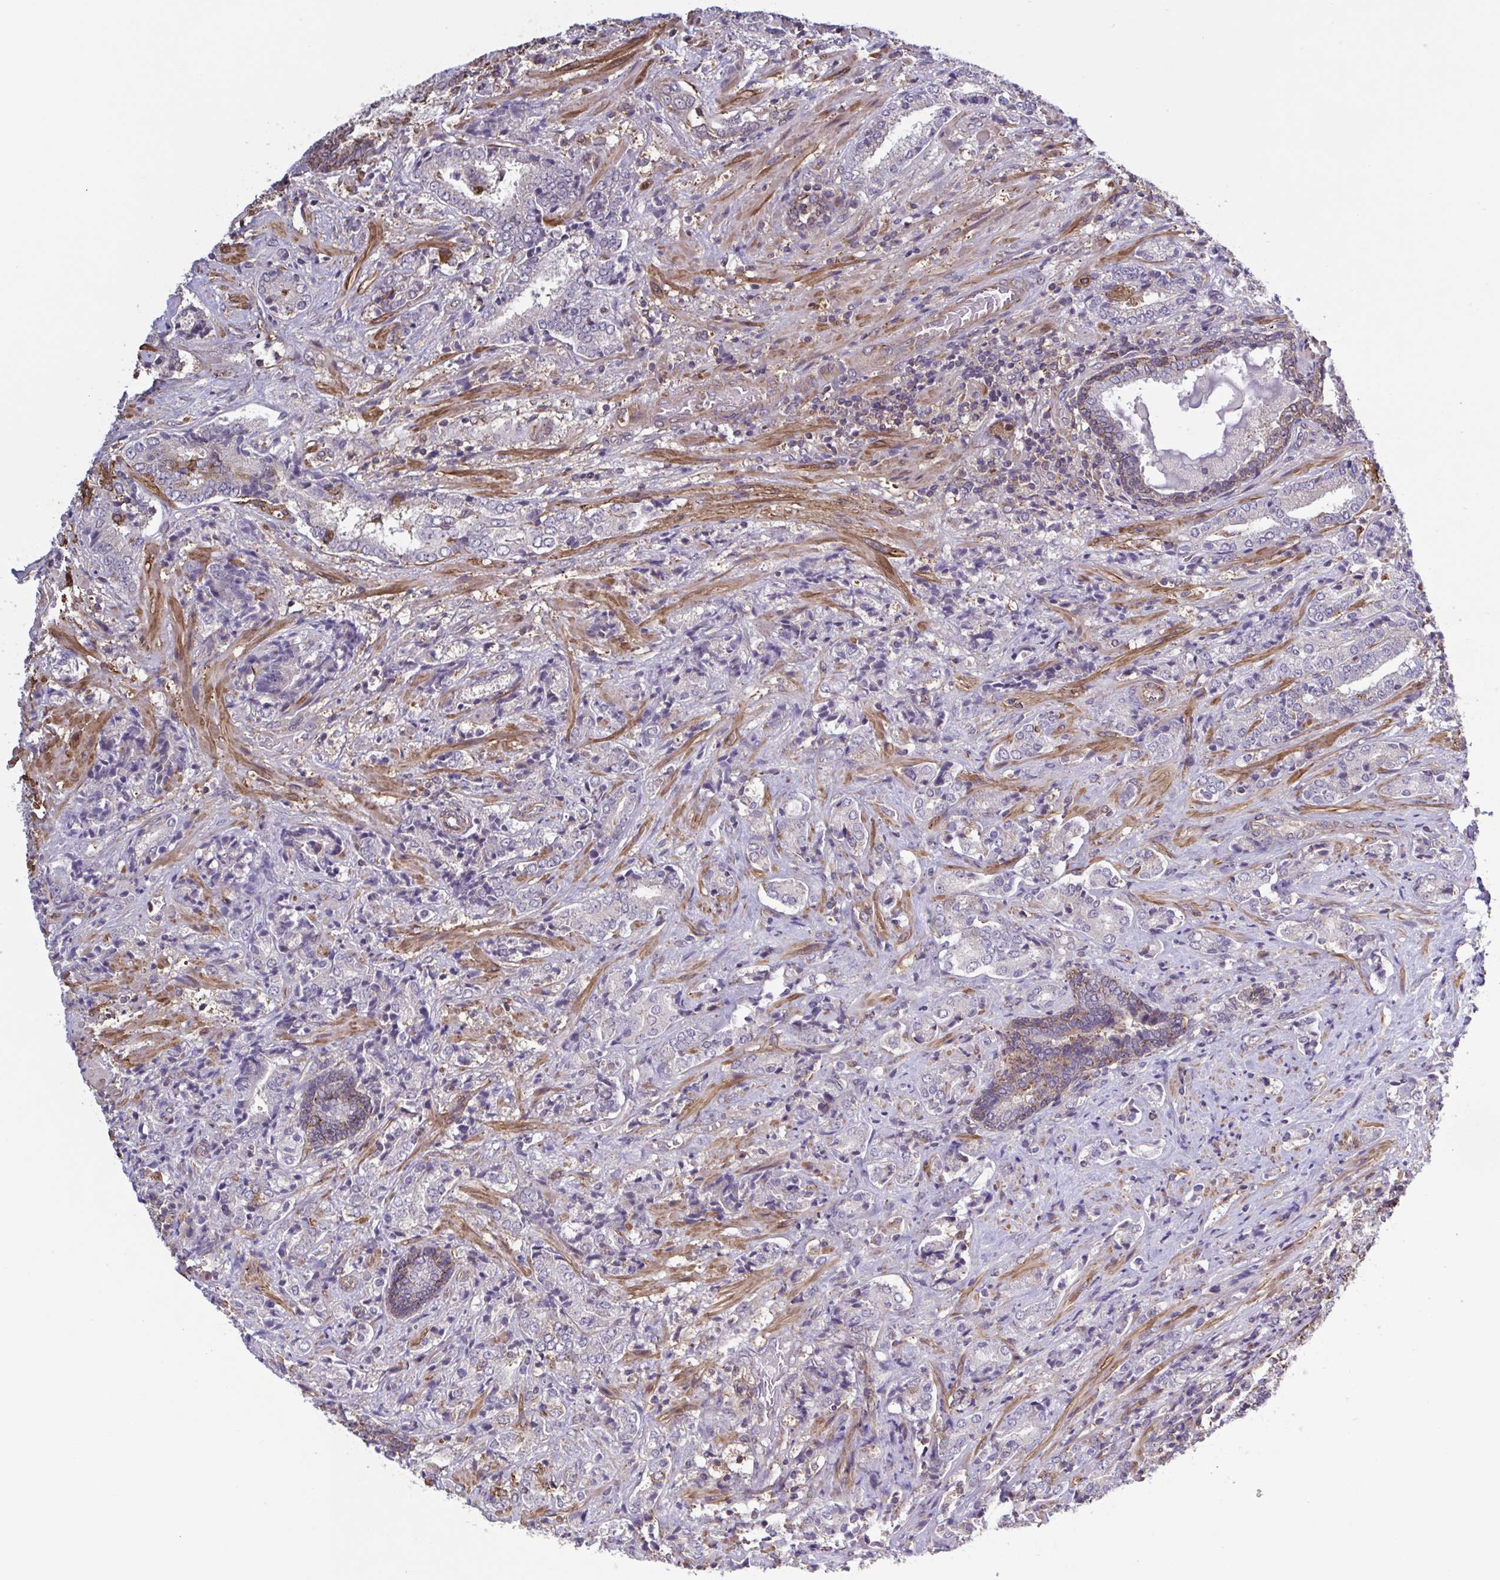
{"staining": {"intensity": "negative", "quantity": "none", "location": "none"}, "tissue": "prostate cancer", "cell_type": "Tumor cells", "image_type": "cancer", "snomed": [{"axis": "morphology", "description": "Adenocarcinoma, High grade"}, {"axis": "topography", "description": "Prostate"}], "caption": "Tumor cells show no significant protein staining in prostate cancer.", "gene": "ZNF200", "patient": {"sex": "male", "age": 62}}